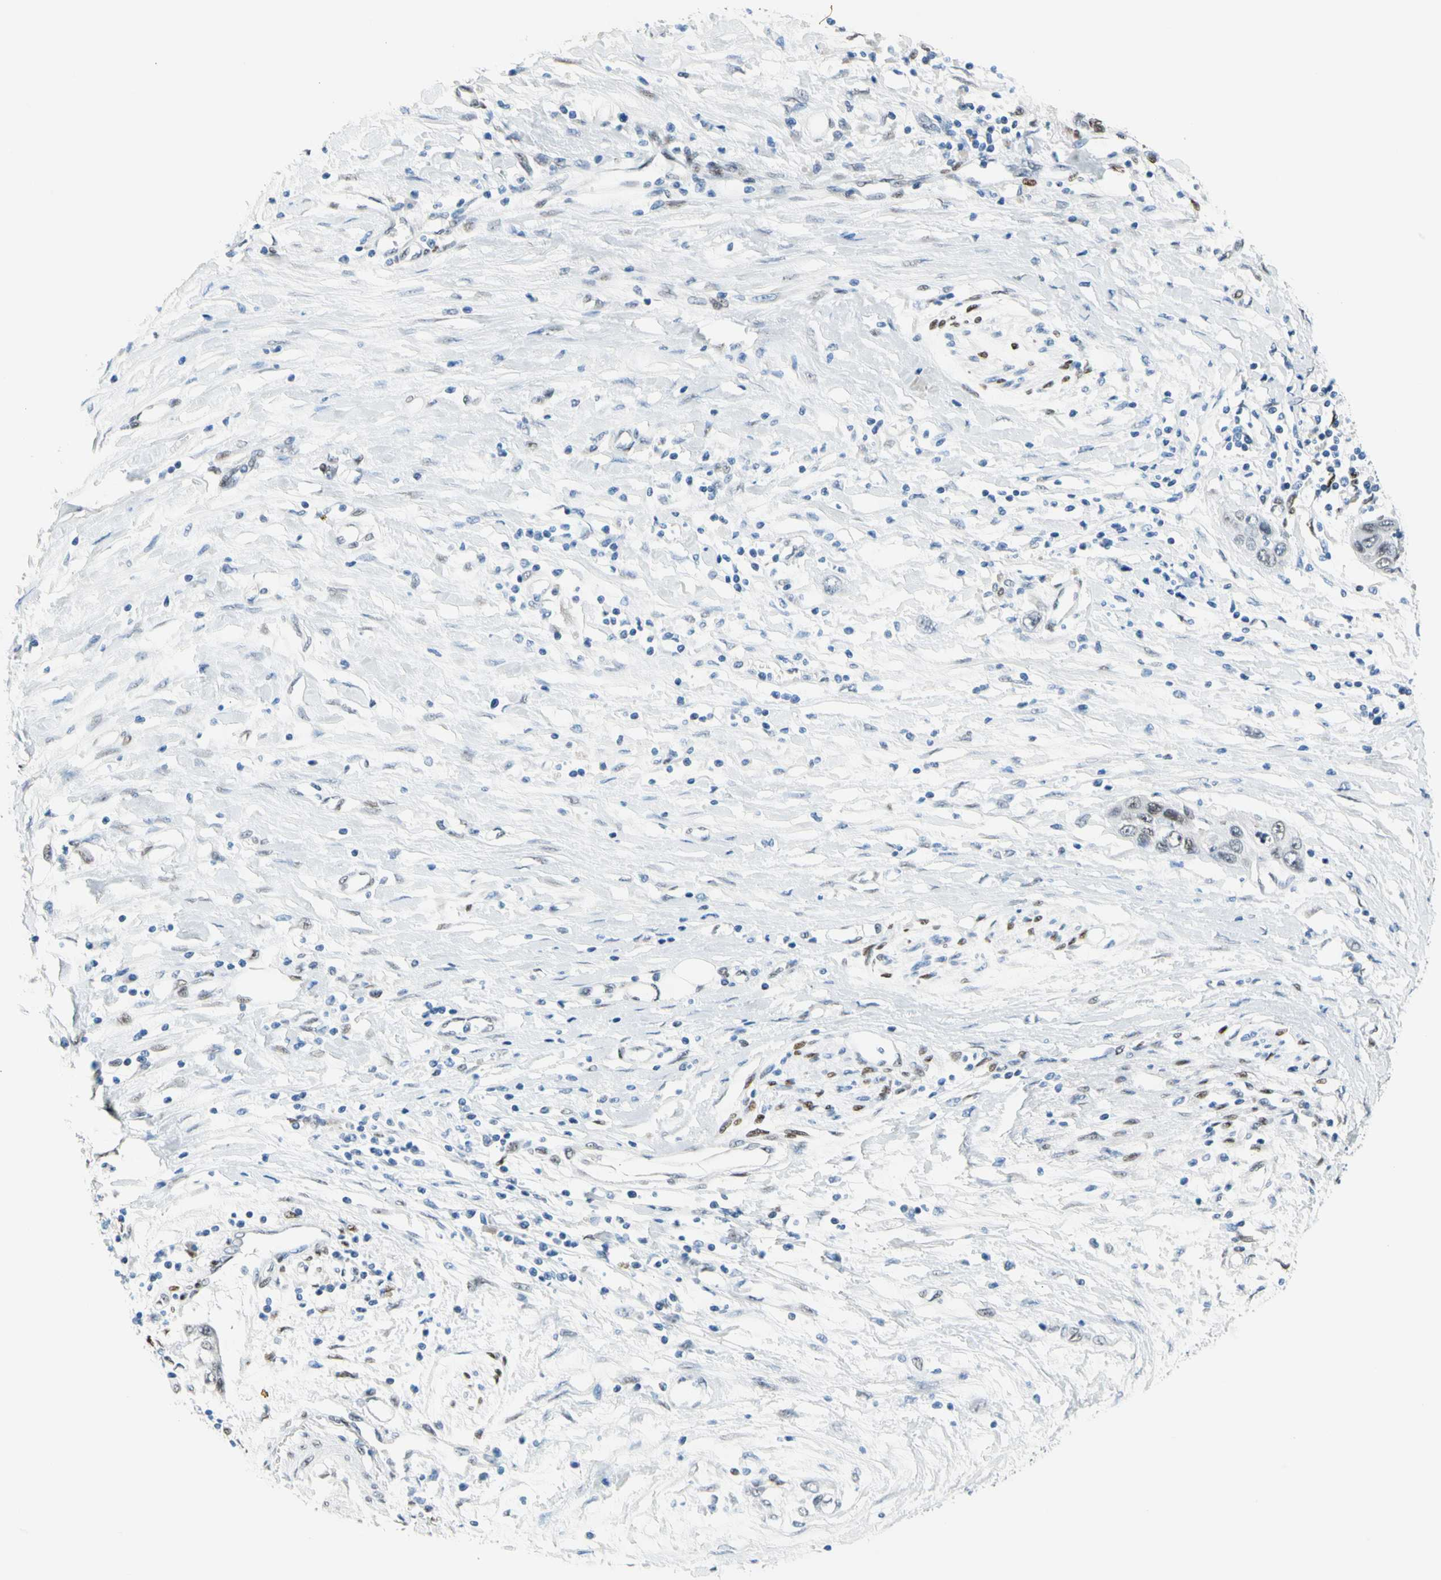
{"staining": {"intensity": "weak", "quantity": "<25%", "location": "nuclear"}, "tissue": "pancreatic cancer", "cell_type": "Tumor cells", "image_type": "cancer", "snomed": [{"axis": "morphology", "description": "Adenocarcinoma, NOS"}, {"axis": "topography", "description": "Pancreas"}], "caption": "High magnification brightfield microscopy of adenocarcinoma (pancreatic) stained with DAB (3,3'-diaminobenzidine) (brown) and counterstained with hematoxylin (blue): tumor cells show no significant positivity.", "gene": "NFIA", "patient": {"sex": "female", "age": 70}}